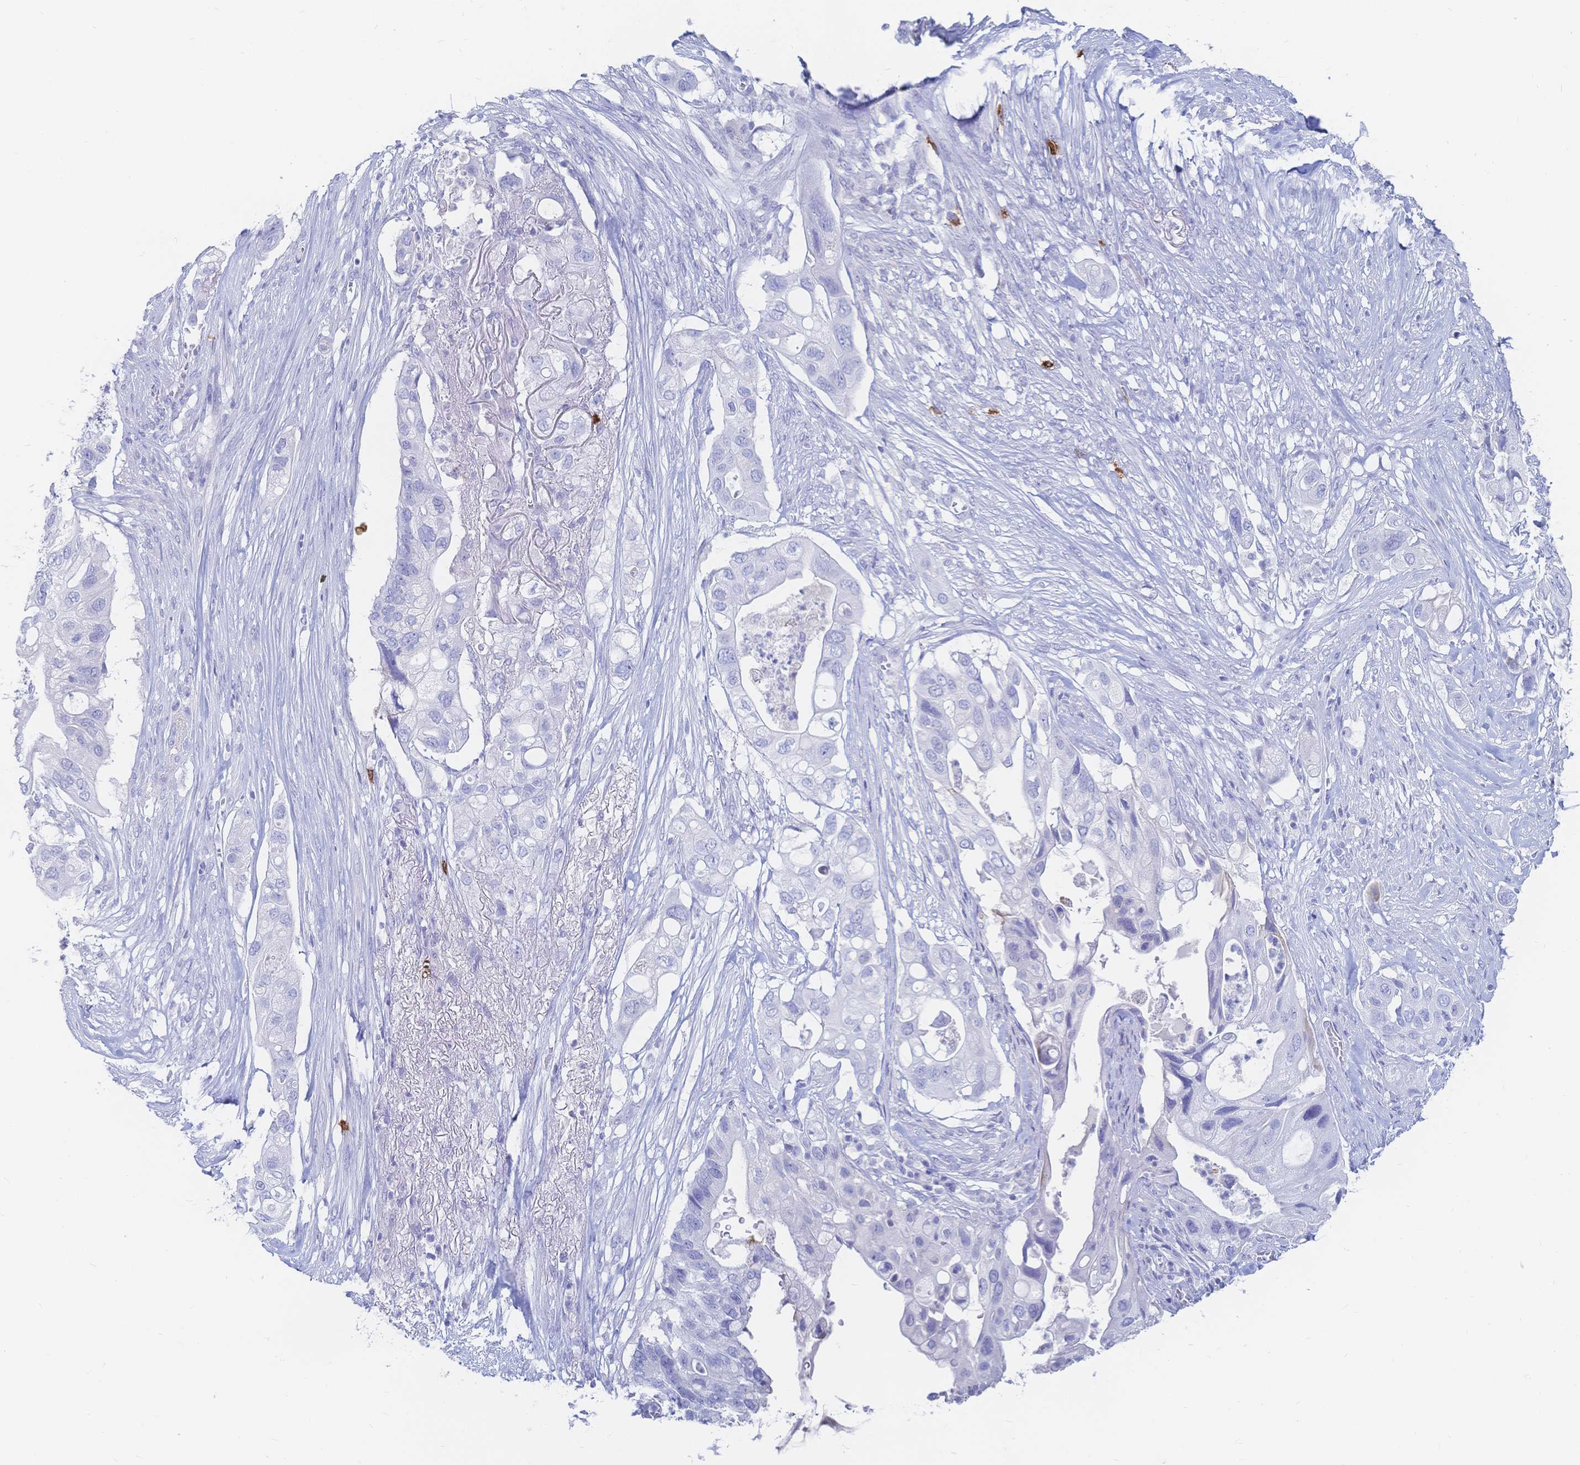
{"staining": {"intensity": "negative", "quantity": "none", "location": "none"}, "tissue": "pancreatic cancer", "cell_type": "Tumor cells", "image_type": "cancer", "snomed": [{"axis": "morphology", "description": "Adenocarcinoma, NOS"}, {"axis": "topography", "description": "Pancreas"}], "caption": "Tumor cells show no significant expression in pancreatic cancer (adenocarcinoma). (Brightfield microscopy of DAB (3,3'-diaminobenzidine) immunohistochemistry at high magnification).", "gene": "IL2RB", "patient": {"sex": "female", "age": 72}}